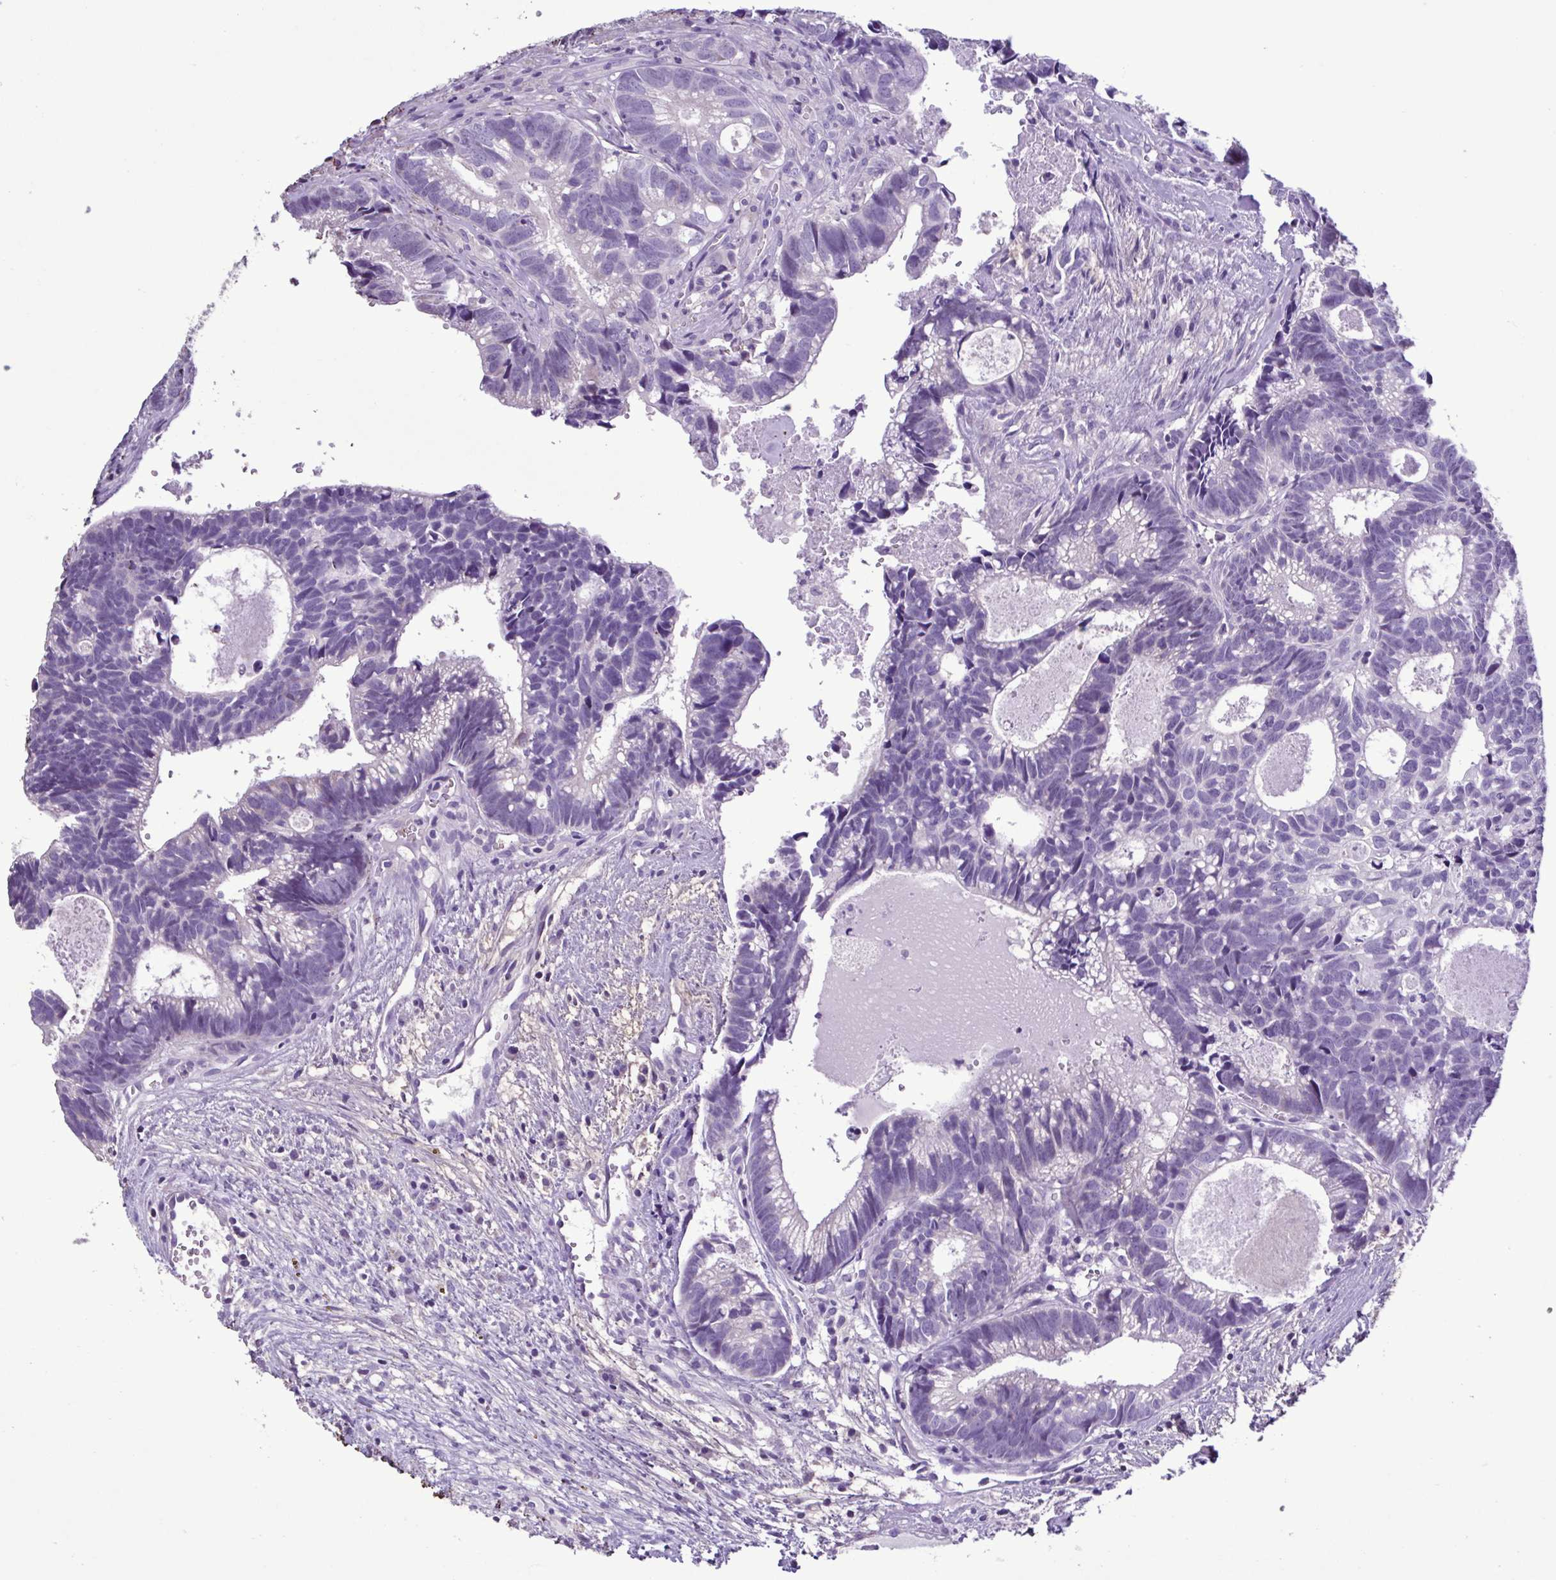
{"staining": {"intensity": "negative", "quantity": "none", "location": "none"}, "tissue": "head and neck cancer", "cell_type": "Tumor cells", "image_type": "cancer", "snomed": [{"axis": "morphology", "description": "Adenocarcinoma, NOS"}, {"axis": "topography", "description": "Head-Neck"}], "caption": "This is an immunohistochemistry image of head and neck cancer (adenocarcinoma). There is no staining in tumor cells.", "gene": "PLA2G4E", "patient": {"sex": "male", "age": 62}}